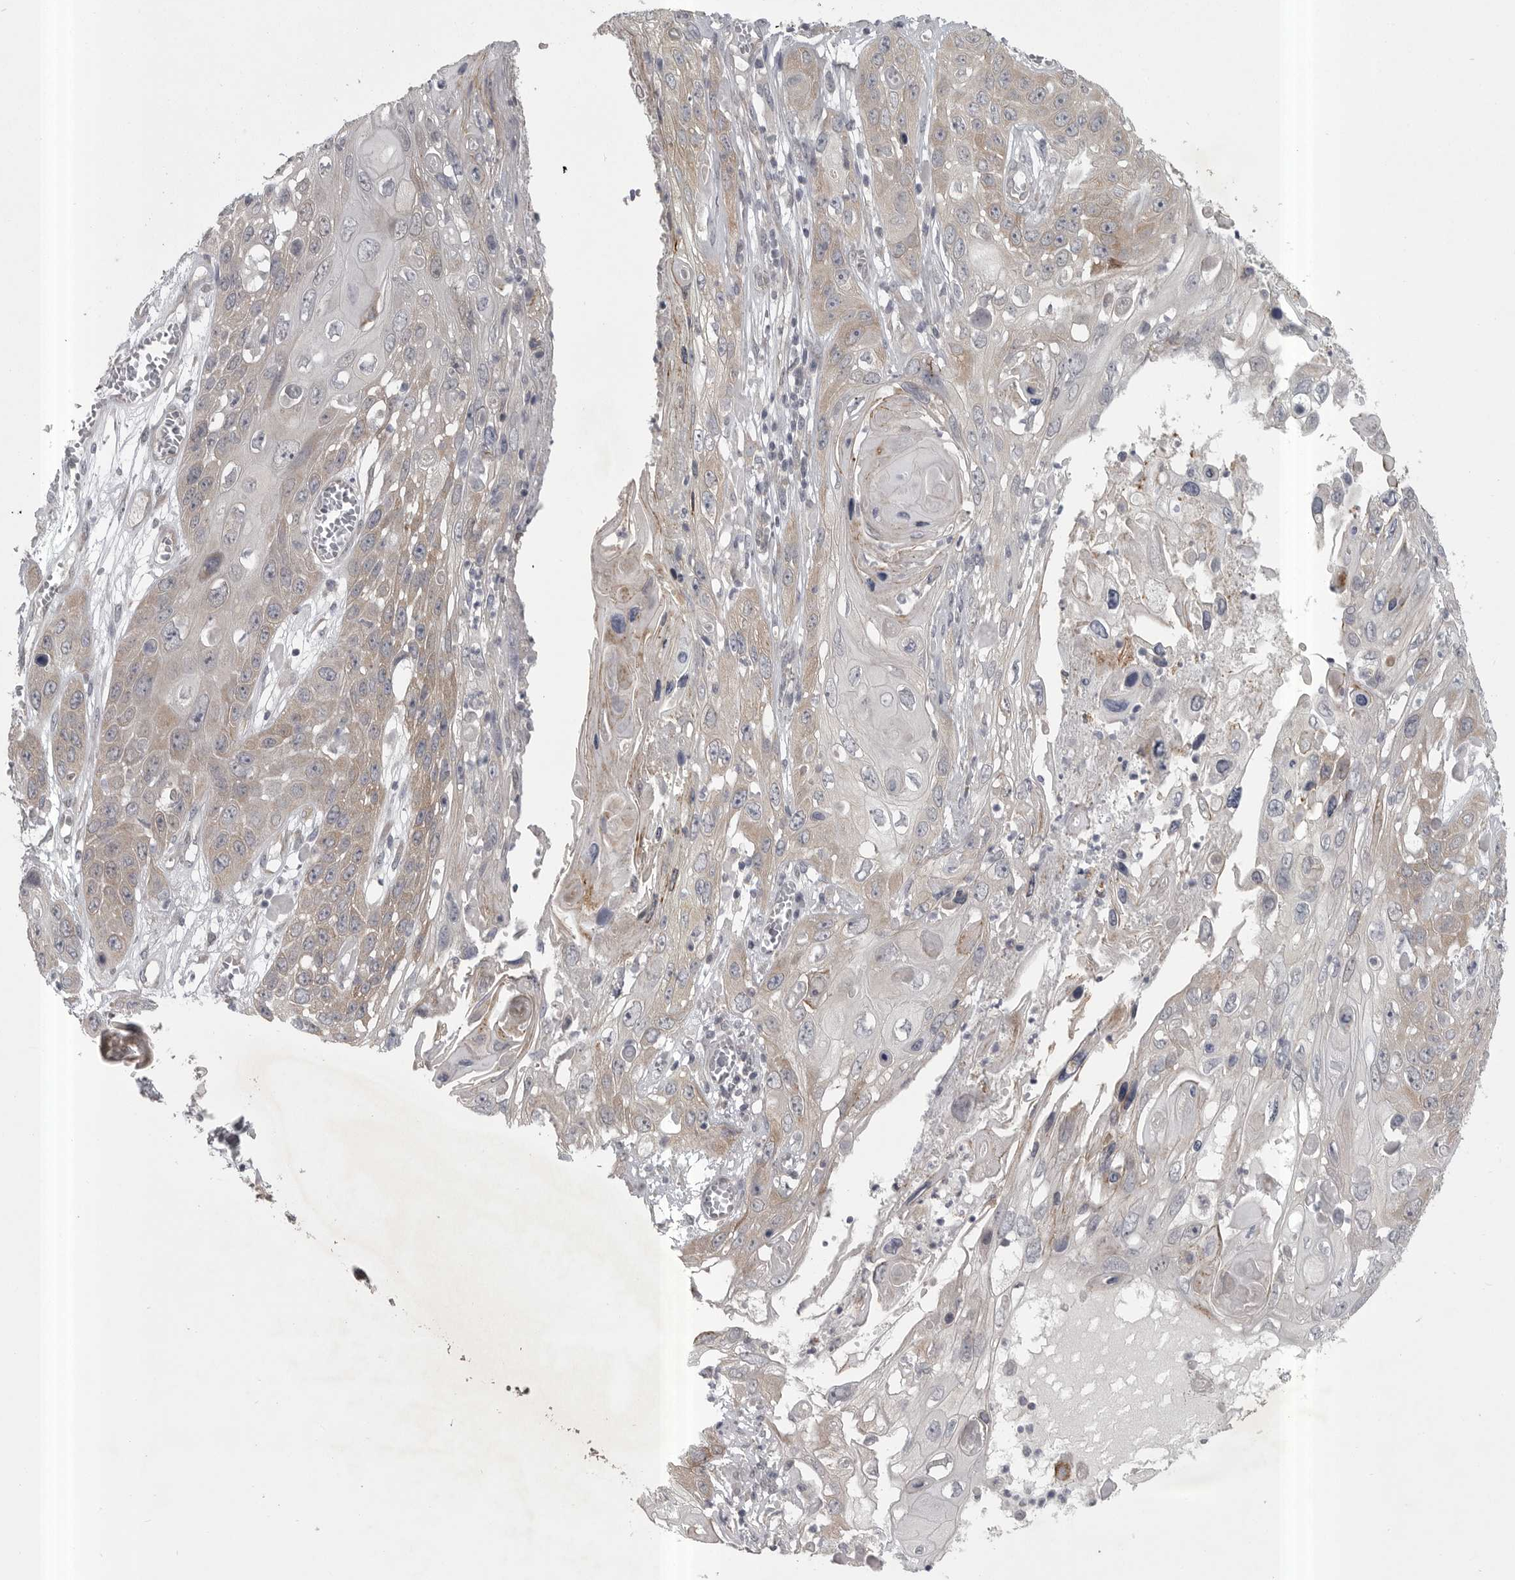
{"staining": {"intensity": "weak", "quantity": "<25%", "location": "cytoplasmic/membranous"}, "tissue": "skin cancer", "cell_type": "Tumor cells", "image_type": "cancer", "snomed": [{"axis": "morphology", "description": "Squamous cell carcinoma, NOS"}, {"axis": "topography", "description": "Skin"}], "caption": "DAB immunohistochemical staining of human skin cancer (squamous cell carcinoma) exhibits no significant positivity in tumor cells.", "gene": "PHF13", "patient": {"sex": "male", "age": 55}}